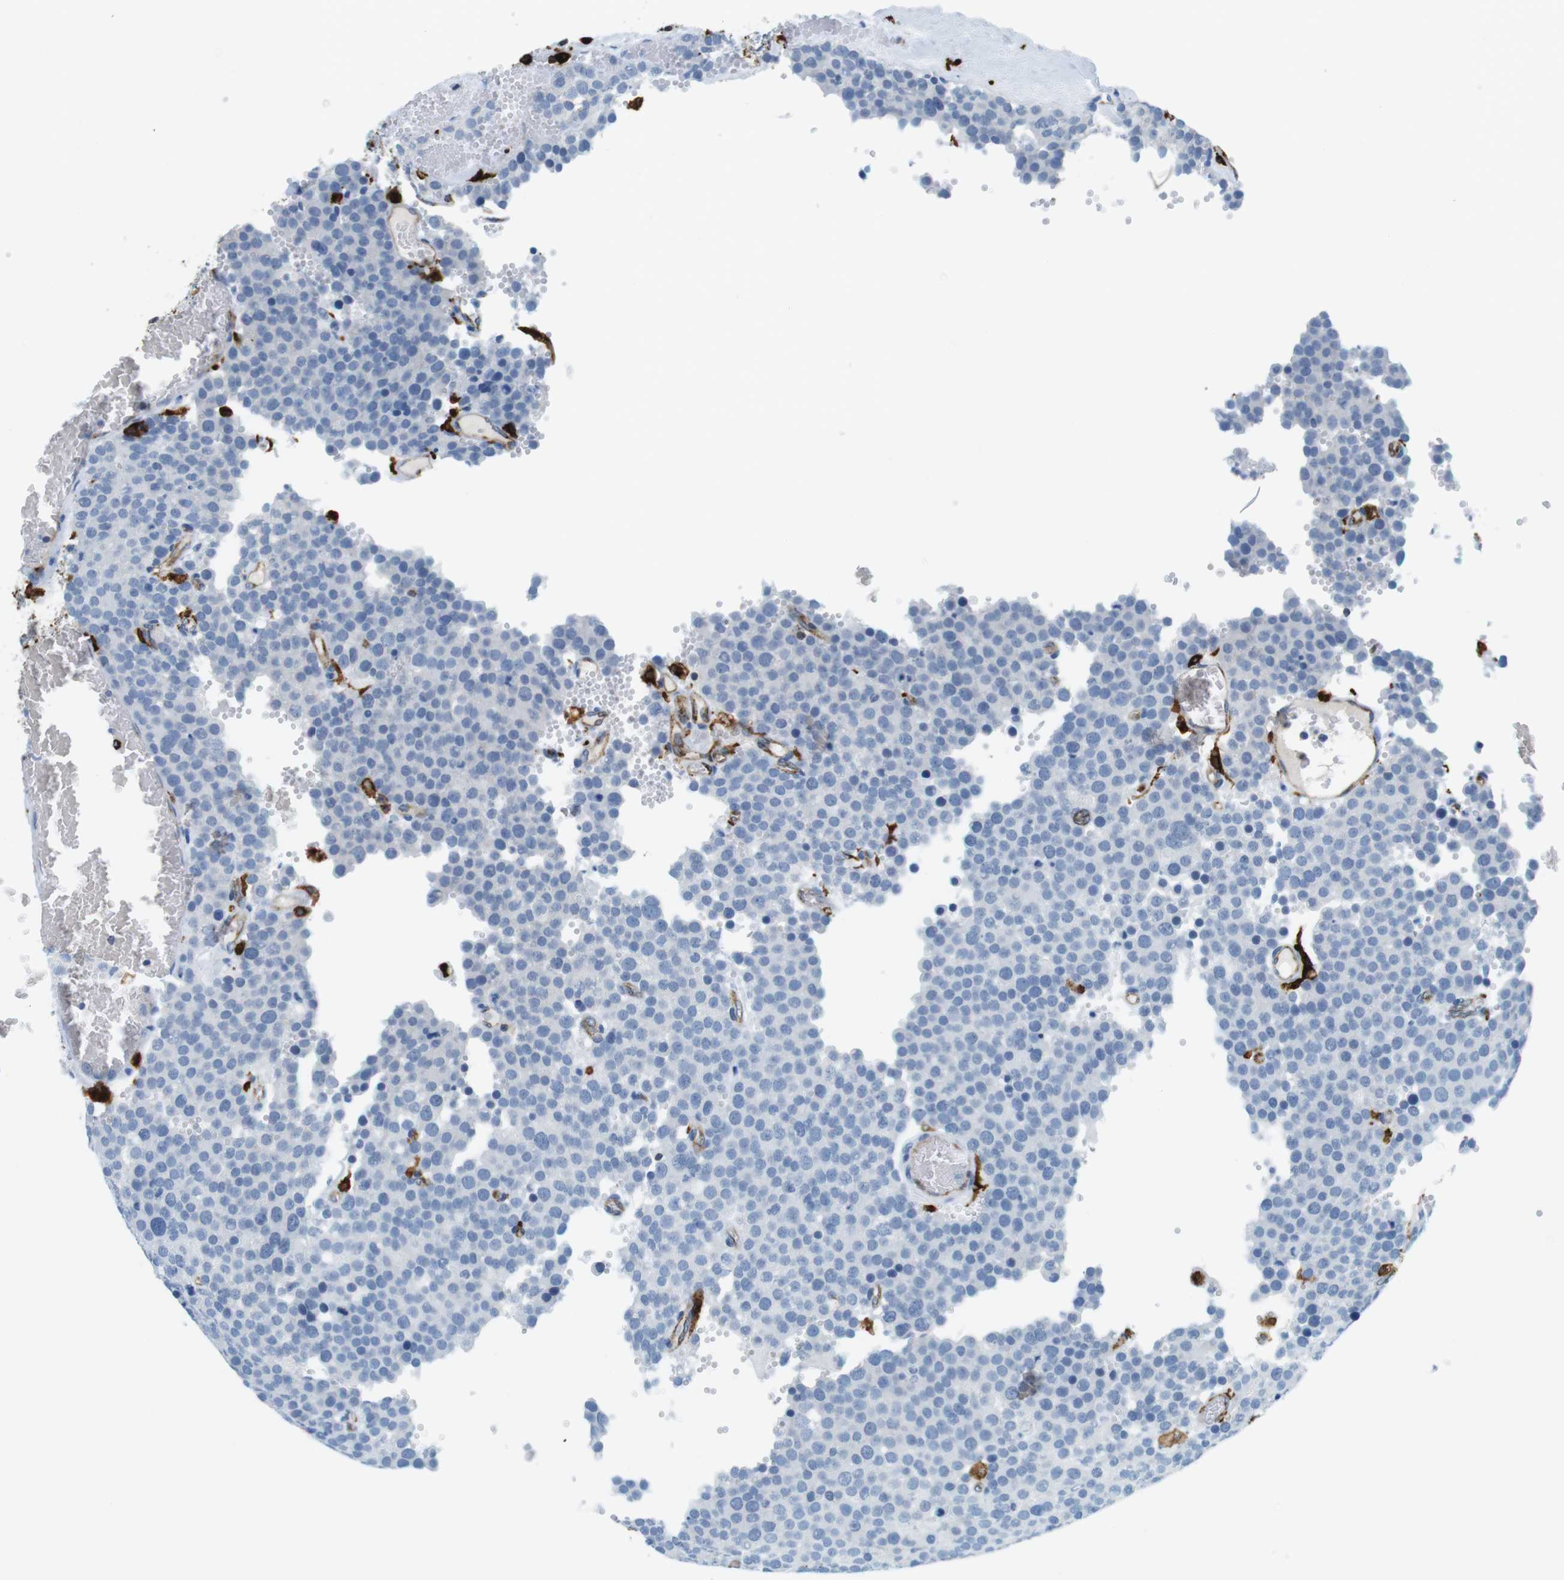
{"staining": {"intensity": "negative", "quantity": "none", "location": "none"}, "tissue": "testis cancer", "cell_type": "Tumor cells", "image_type": "cancer", "snomed": [{"axis": "morphology", "description": "Normal tissue, NOS"}, {"axis": "morphology", "description": "Seminoma, NOS"}, {"axis": "topography", "description": "Testis"}], "caption": "There is no significant expression in tumor cells of seminoma (testis).", "gene": "CIITA", "patient": {"sex": "male", "age": 71}}